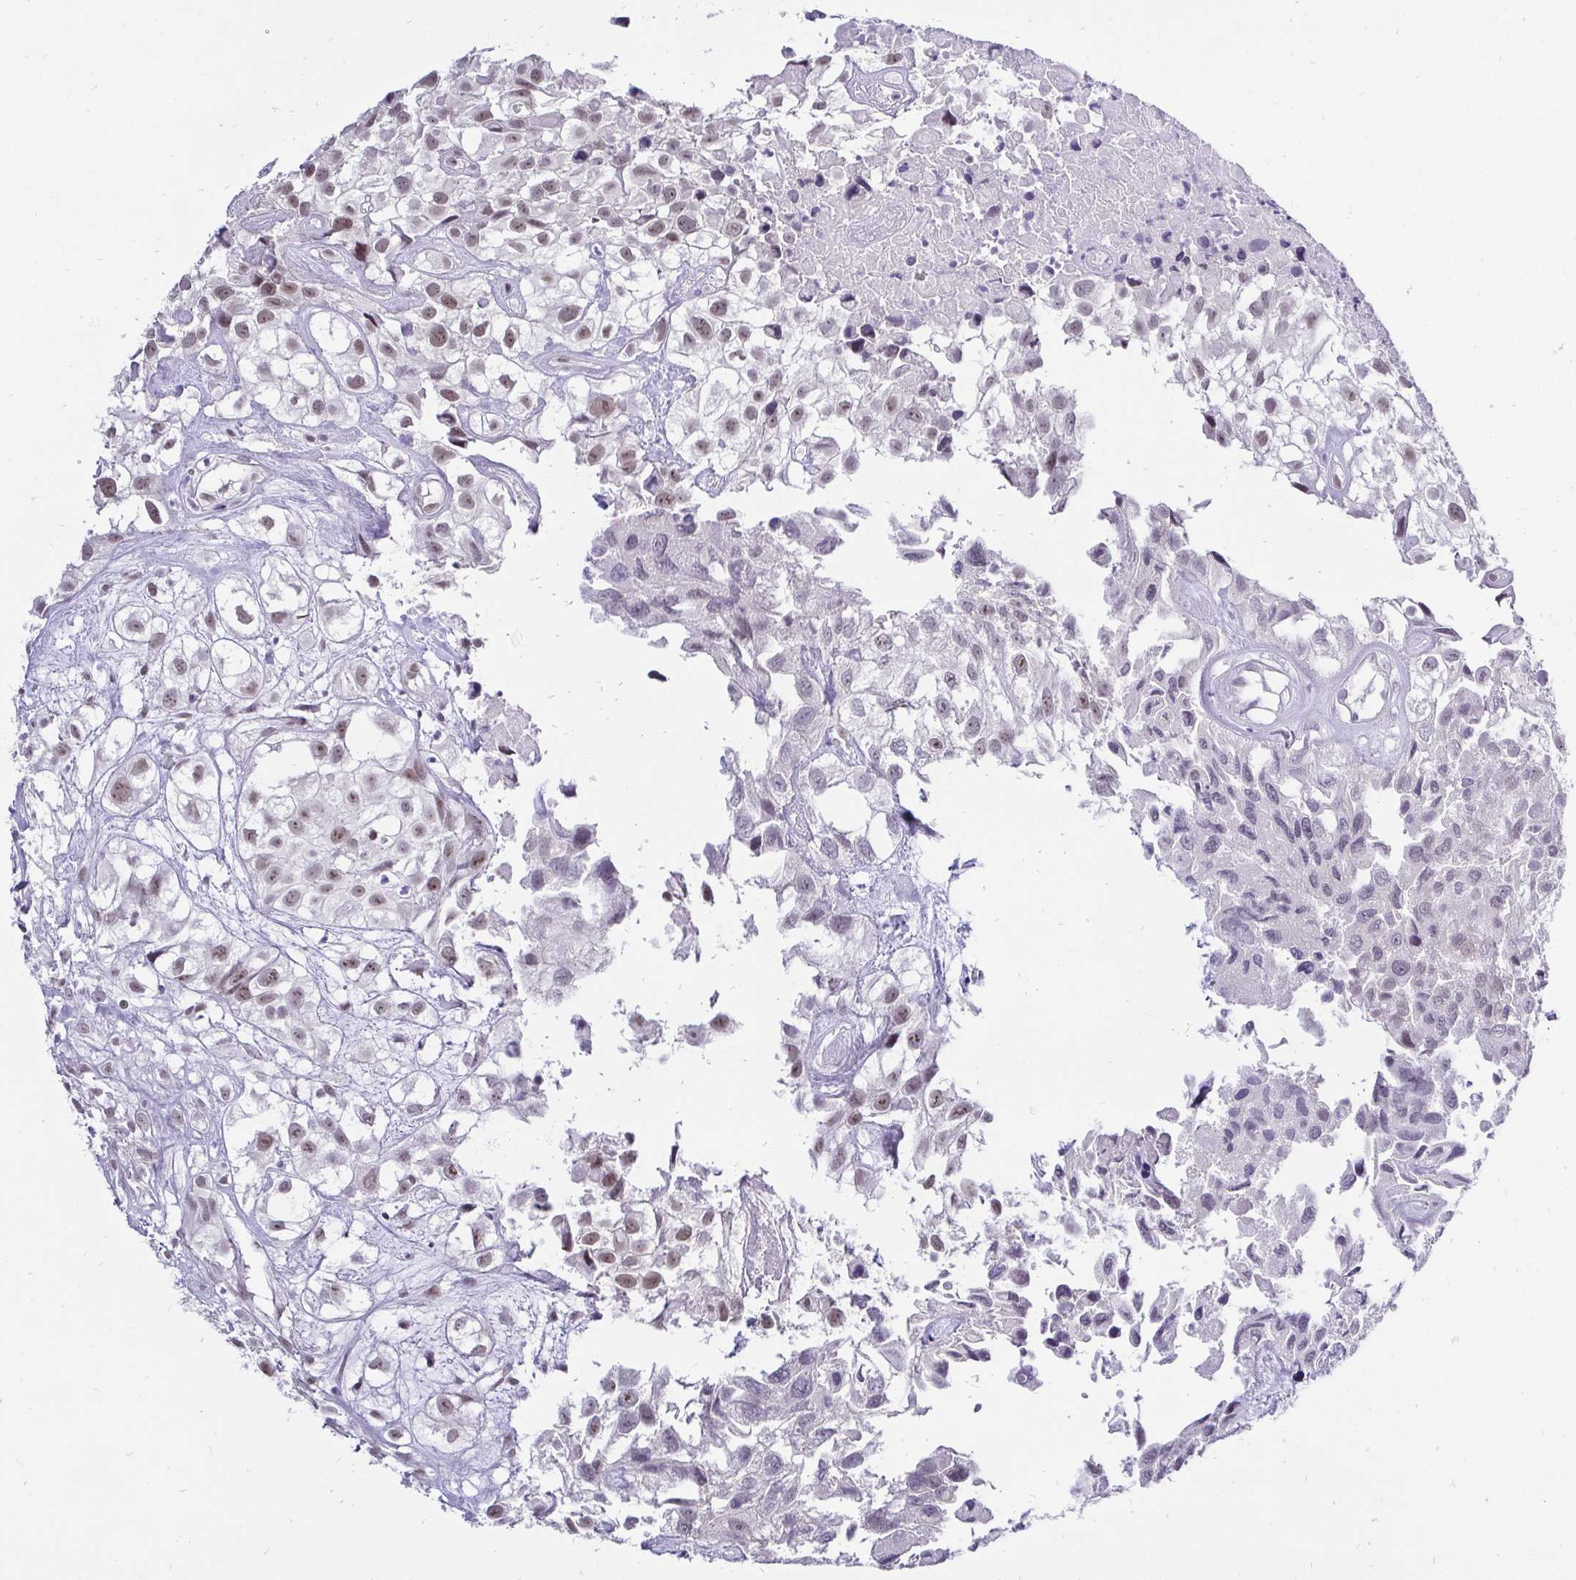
{"staining": {"intensity": "weak", "quantity": "25%-75%", "location": "nuclear"}, "tissue": "urothelial cancer", "cell_type": "Tumor cells", "image_type": "cancer", "snomed": [{"axis": "morphology", "description": "Urothelial carcinoma, High grade"}, {"axis": "topography", "description": "Urinary bladder"}], "caption": "IHC of urothelial cancer shows low levels of weak nuclear positivity in approximately 25%-75% of tumor cells.", "gene": "ZNF860", "patient": {"sex": "male", "age": 56}}